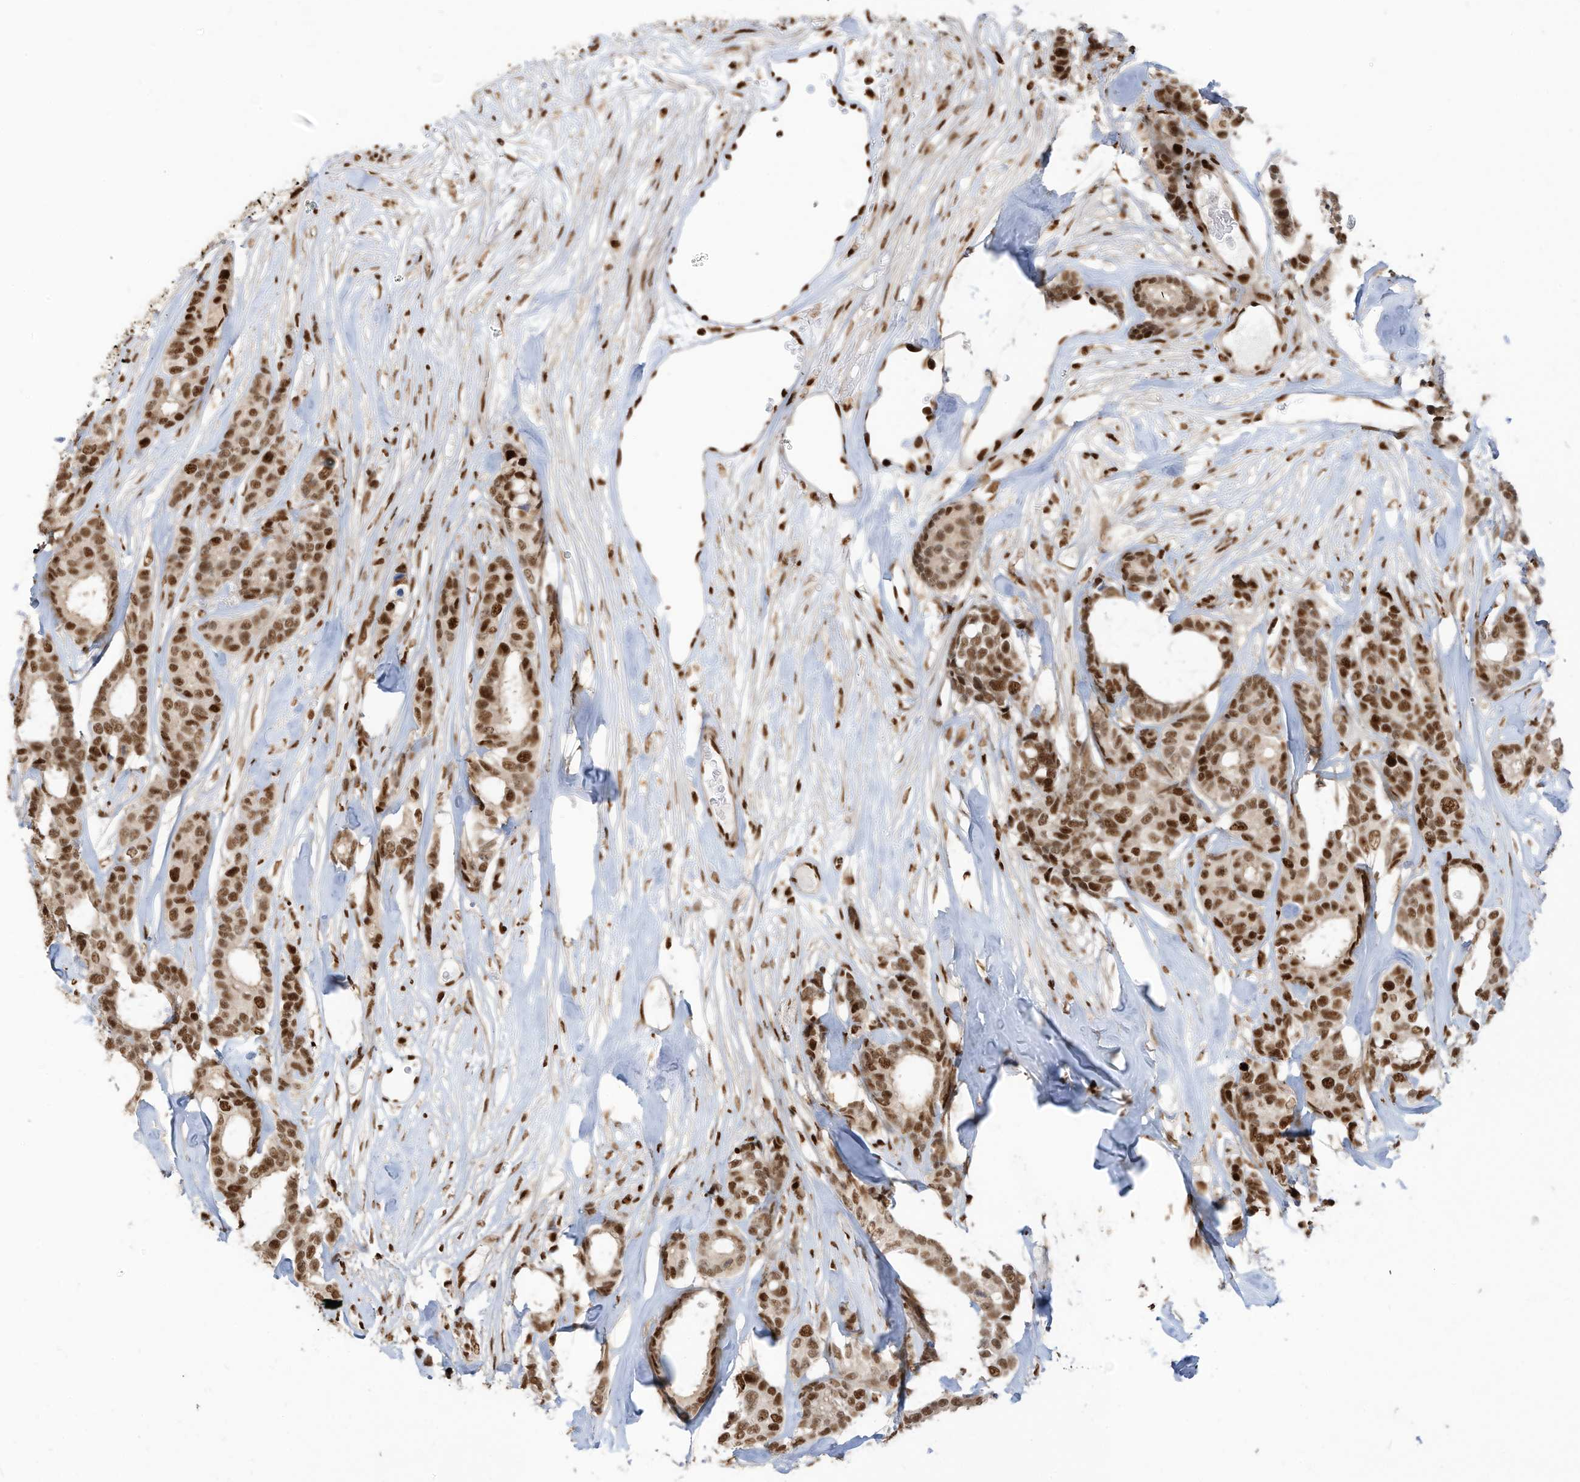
{"staining": {"intensity": "moderate", "quantity": ">75%", "location": "nuclear"}, "tissue": "breast cancer", "cell_type": "Tumor cells", "image_type": "cancer", "snomed": [{"axis": "morphology", "description": "Duct carcinoma"}, {"axis": "topography", "description": "Breast"}], "caption": "This histopathology image displays breast invasive ductal carcinoma stained with immunohistochemistry (IHC) to label a protein in brown. The nuclear of tumor cells show moderate positivity for the protein. Nuclei are counter-stained blue.", "gene": "SAMD15", "patient": {"sex": "female", "age": 87}}